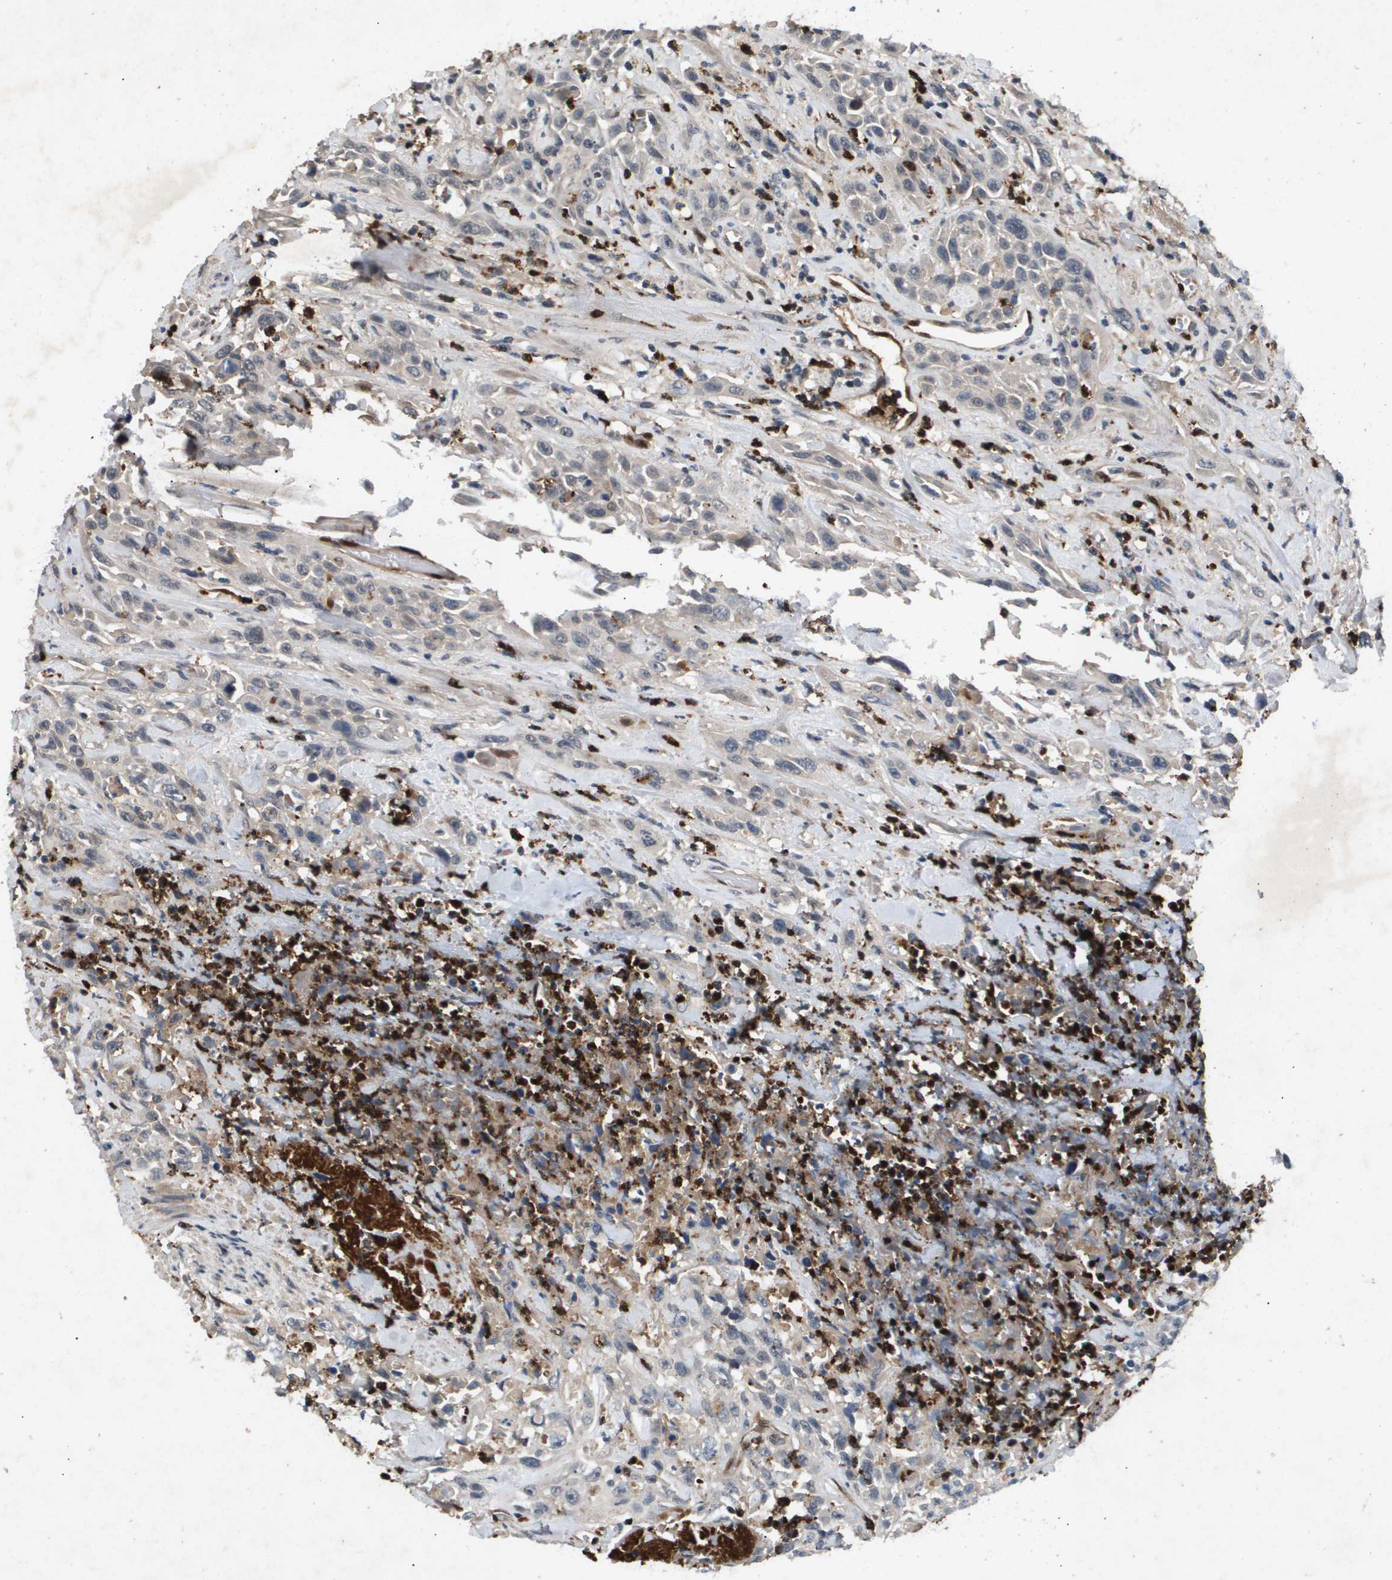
{"staining": {"intensity": "negative", "quantity": "none", "location": "none"}, "tissue": "urothelial cancer", "cell_type": "Tumor cells", "image_type": "cancer", "snomed": [{"axis": "morphology", "description": "Urothelial carcinoma, High grade"}, {"axis": "topography", "description": "Urinary bladder"}], "caption": "DAB immunohistochemical staining of urothelial carcinoma (high-grade) exhibits no significant staining in tumor cells.", "gene": "ERG", "patient": {"sex": "female", "age": 84}}